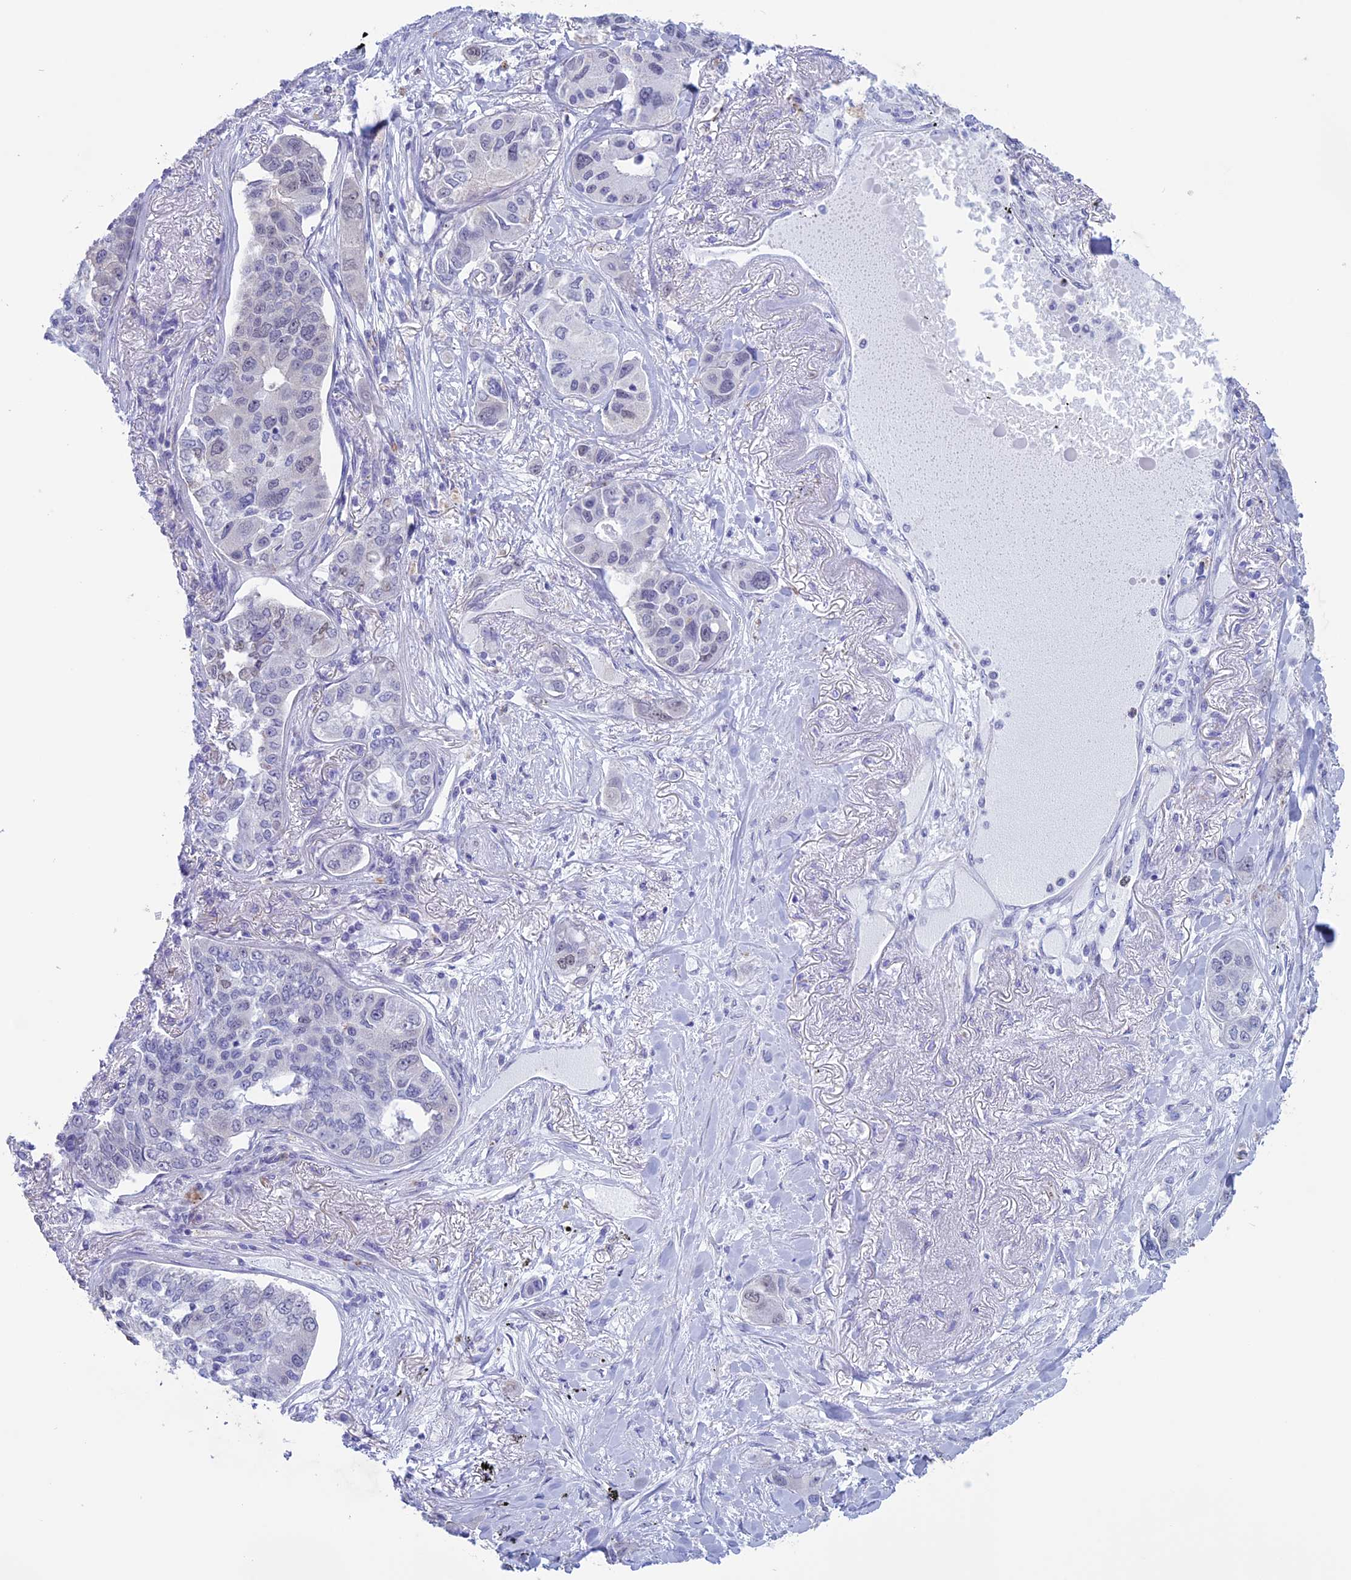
{"staining": {"intensity": "negative", "quantity": "none", "location": "none"}, "tissue": "lung cancer", "cell_type": "Tumor cells", "image_type": "cancer", "snomed": [{"axis": "morphology", "description": "Adenocarcinoma, NOS"}, {"axis": "topography", "description": "Lung"}], "caption": "Tumor cells are negative for brown protein staining in lung cancer (adenocarcinoma). The staining is performed using DAB (3,3'-diaminobenzidine) brown chromogen with nuclei counter-stained in using hematoxylin.", "gene": "LHFPL2", "patient": {"sex": "male", "age": 49}}